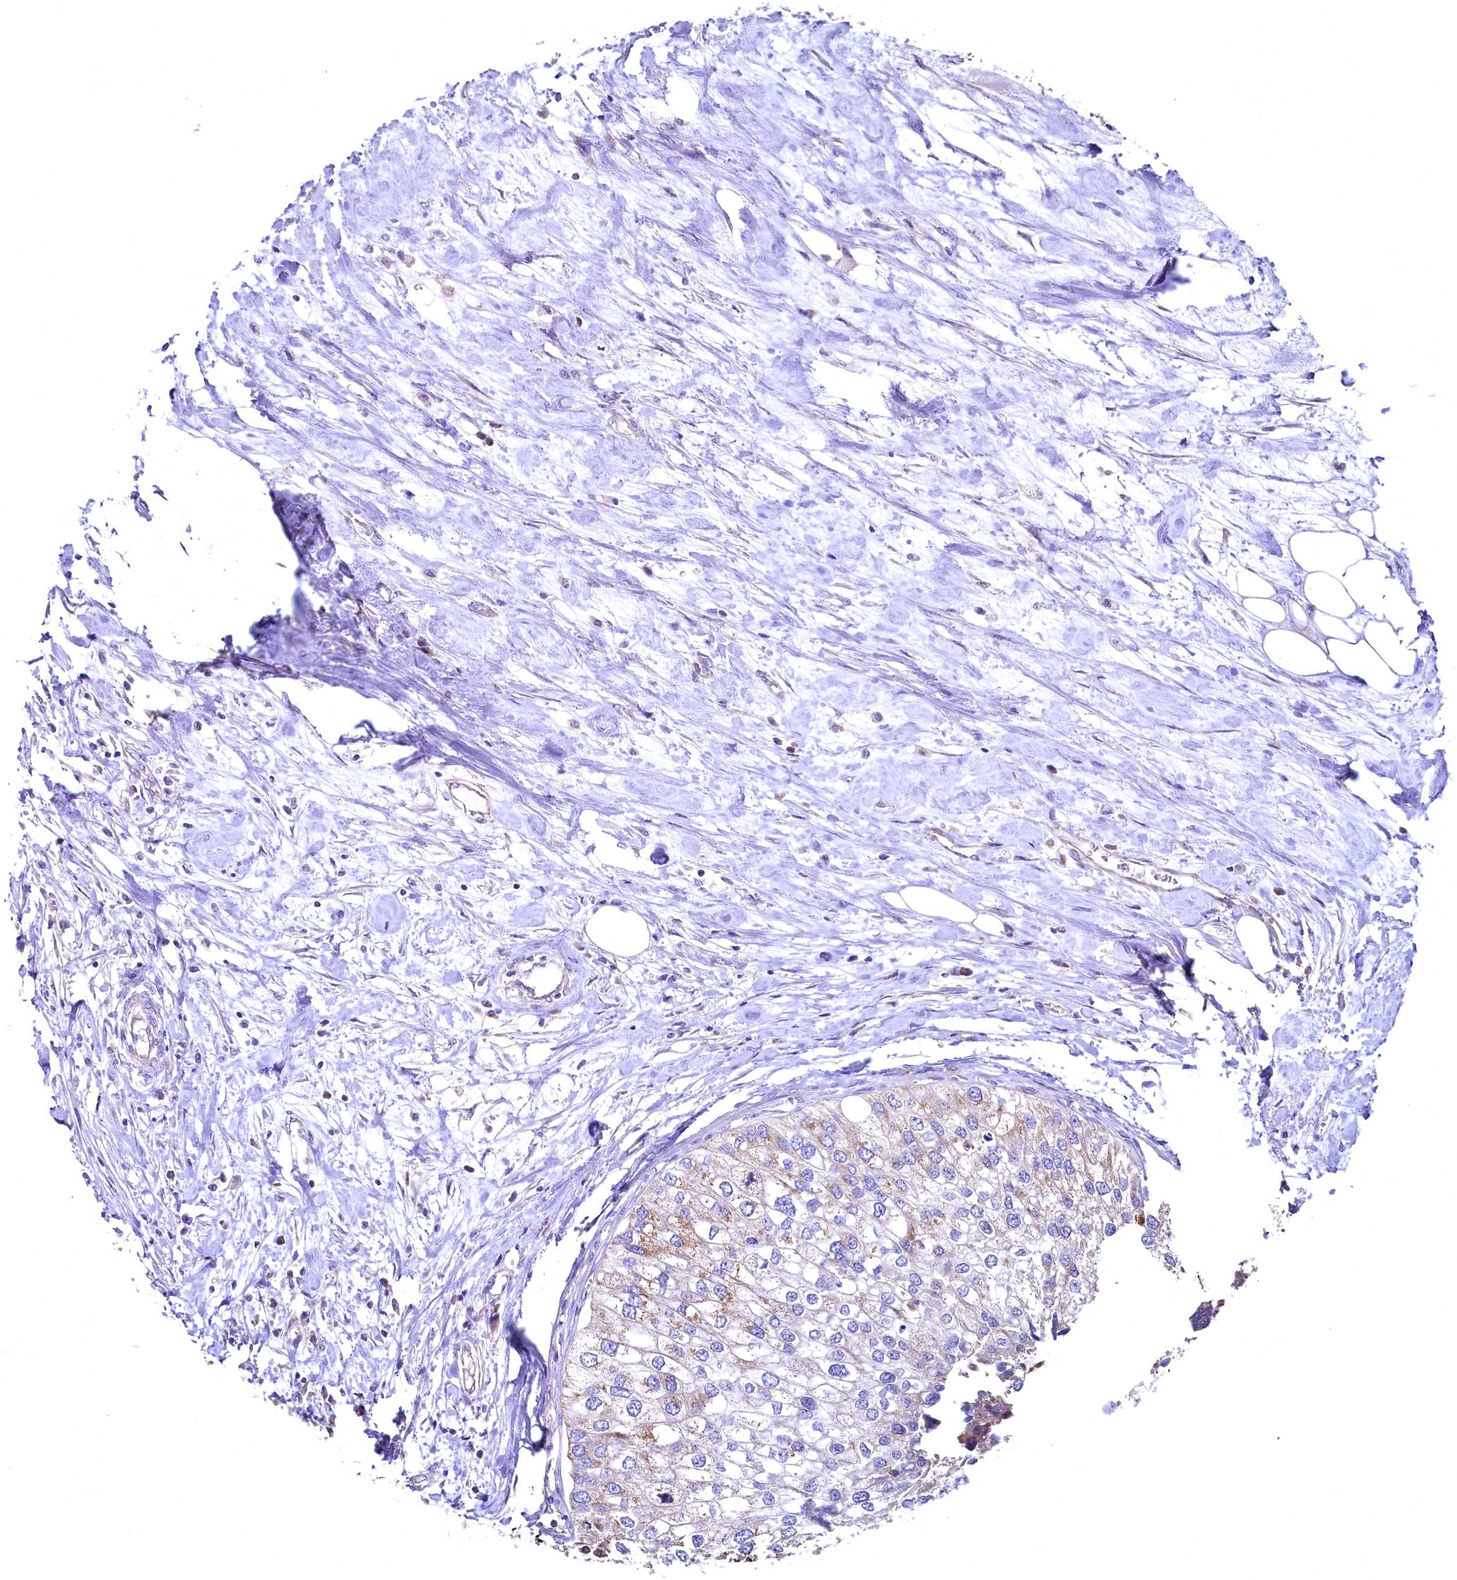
{"staining": {"intensity": "weak", "quantity": "<25%", "location": "cytoplasmic/membranous"}, "tissue": "urothelial cancer", "cell_type": "Tumor cells", "image_type": "cancer", "snomed": [{"axis": "morphology", "description": "Urothelial carcinoma, High grade"}, {"axis": "topography", "description": "Urinary bladder"}], "caption": "DAB (3,3'-diaminobenzidine) immunohistochemical staining of urothelial cancer shows no significant expression in tumor cells. (Immunohistochemistry (ihc), brightfield microscopy, high magnification).", "gene": "MRPL57", "patient": {"sex": "male", "age": 64}}